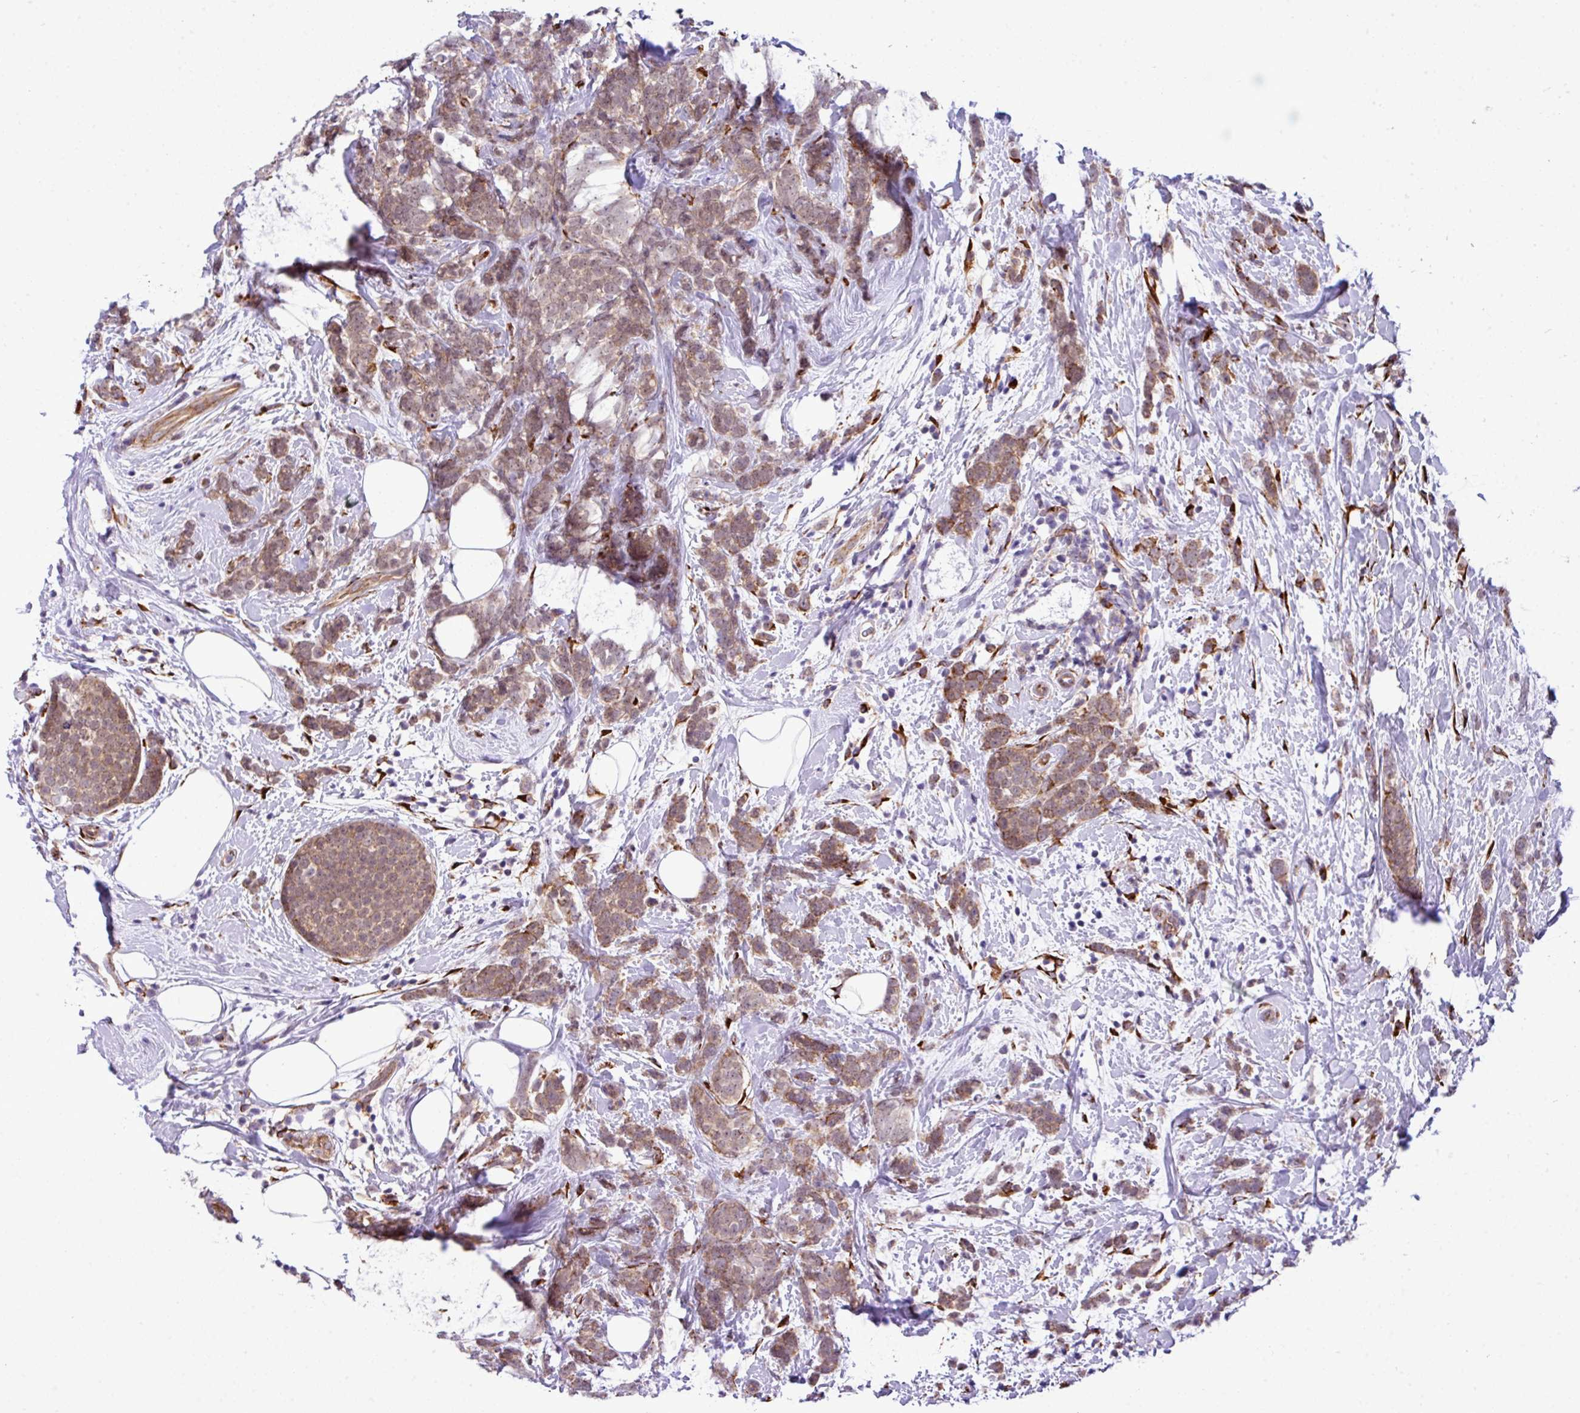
{"staining": {"intensity": "moderate", "quantity": ">75%", "location": "cytoplasmic/membranous"}, "tissue": "breast cancer", "cell_type": "Tumor cells", "image_type": "cancer", "snomed": [{"axis": "morphology", "description": "Lobular carcinoma"}, {"axis": "topography", "description": "Breast"}], "caption": "Moderate cytoplasmic/membranous staining is present in about >75% of tumor cells in breast cancer. (Stains: DAB (3,3'-diaminobenzidine) in brown, nuclei in blue, Microscopy: brightfield microscopy at high magnification).", "gene": "CFAP97", "patient": {"sex": "female", "age": 58}}